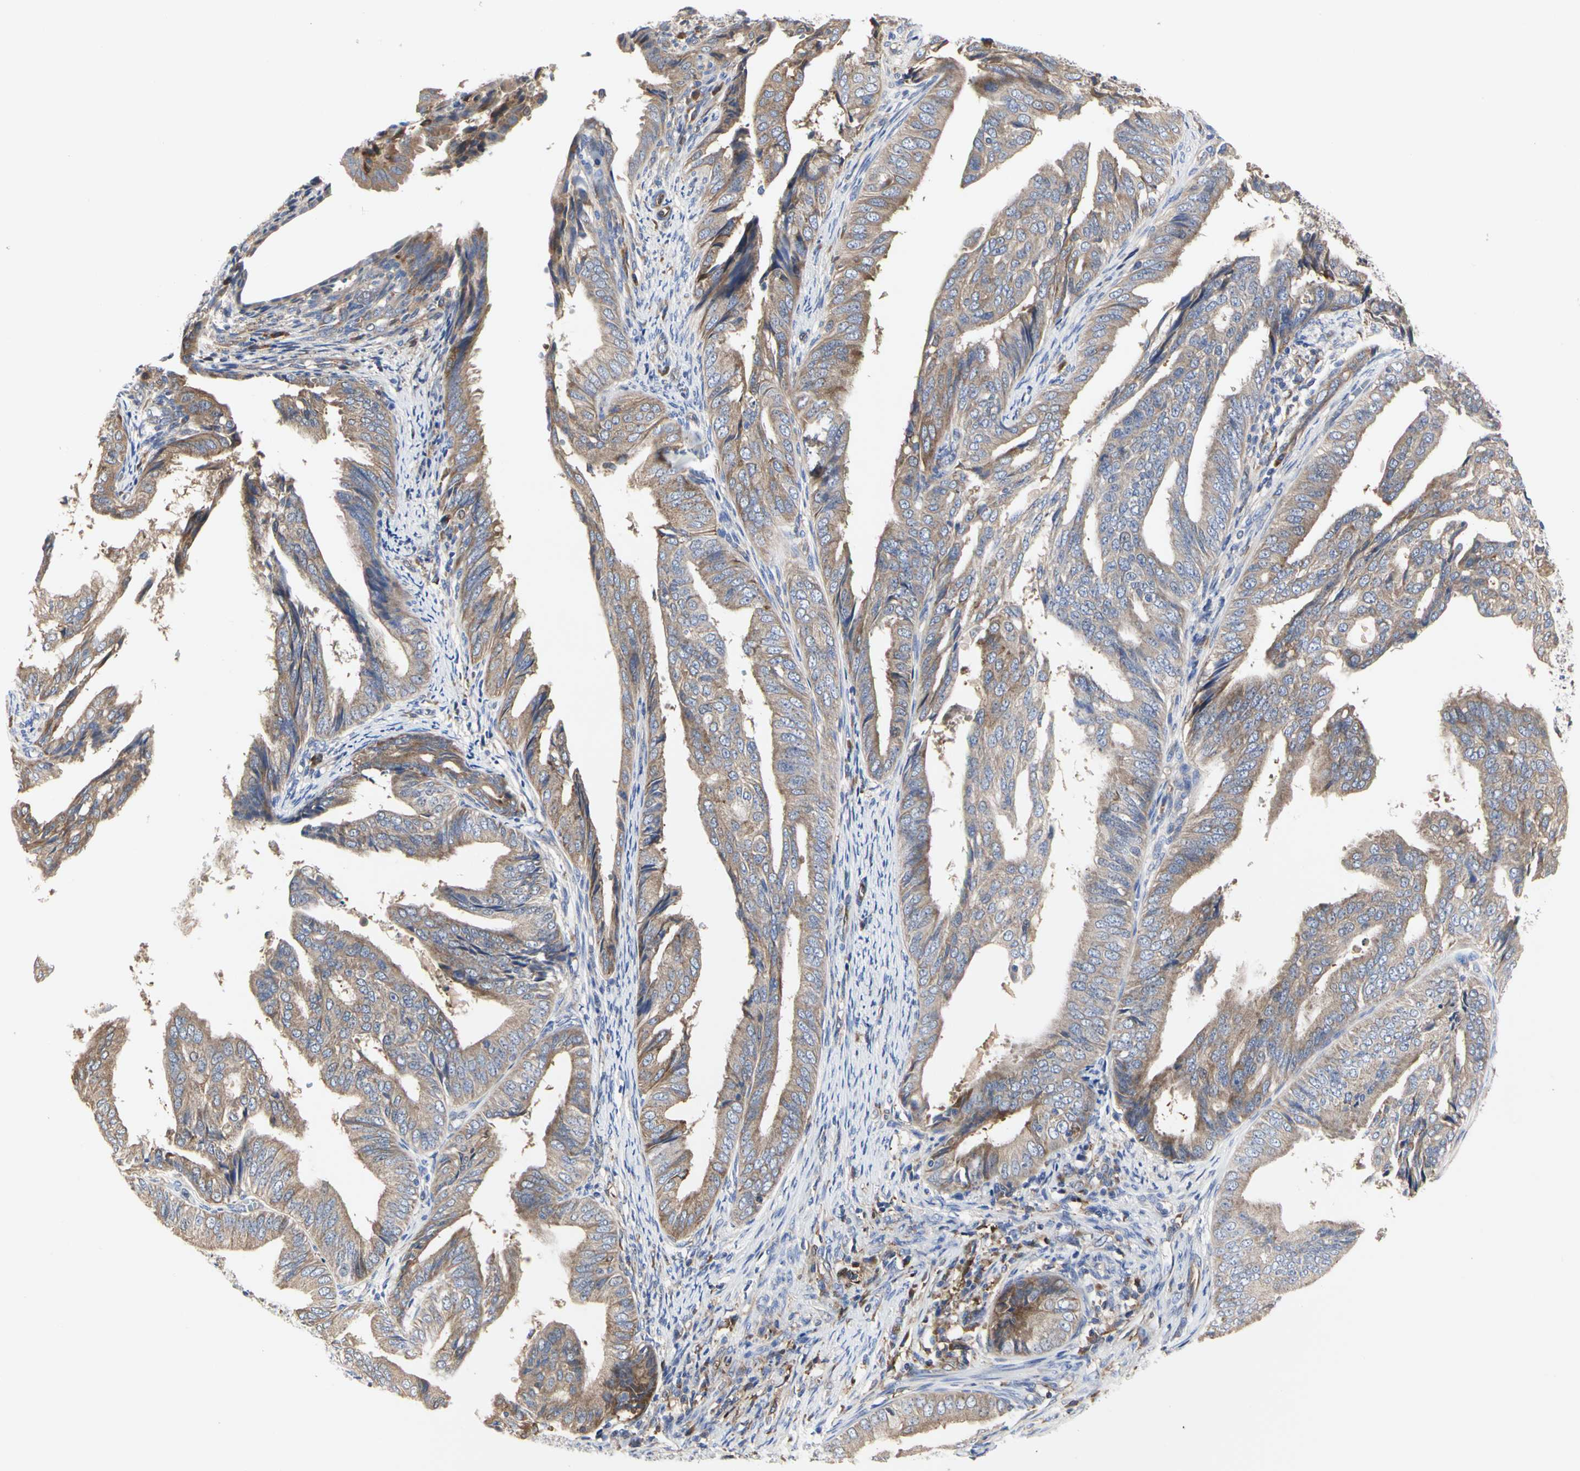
{"staining": {"intensity": "weak", "quantity": ">75%", "location": "cytoplasmic/membranous"}, "tissue": "endometrial cancer", "cell_type": "Tumor cells", "image_type": "cancer", "snomed": [{"axis": "morphology", "description": "Adenocarcinoma, NOS"}, {"axis": "topography", "description": "Endometrium"}], "caption": "A brown stain labels weak cytoplasmic/membranous staining of a protein in endometrial cancer (adenocarcinoma) tumor cells.", "gene": "C3orf52", "patient": {"sex": "female", "age": 58}}